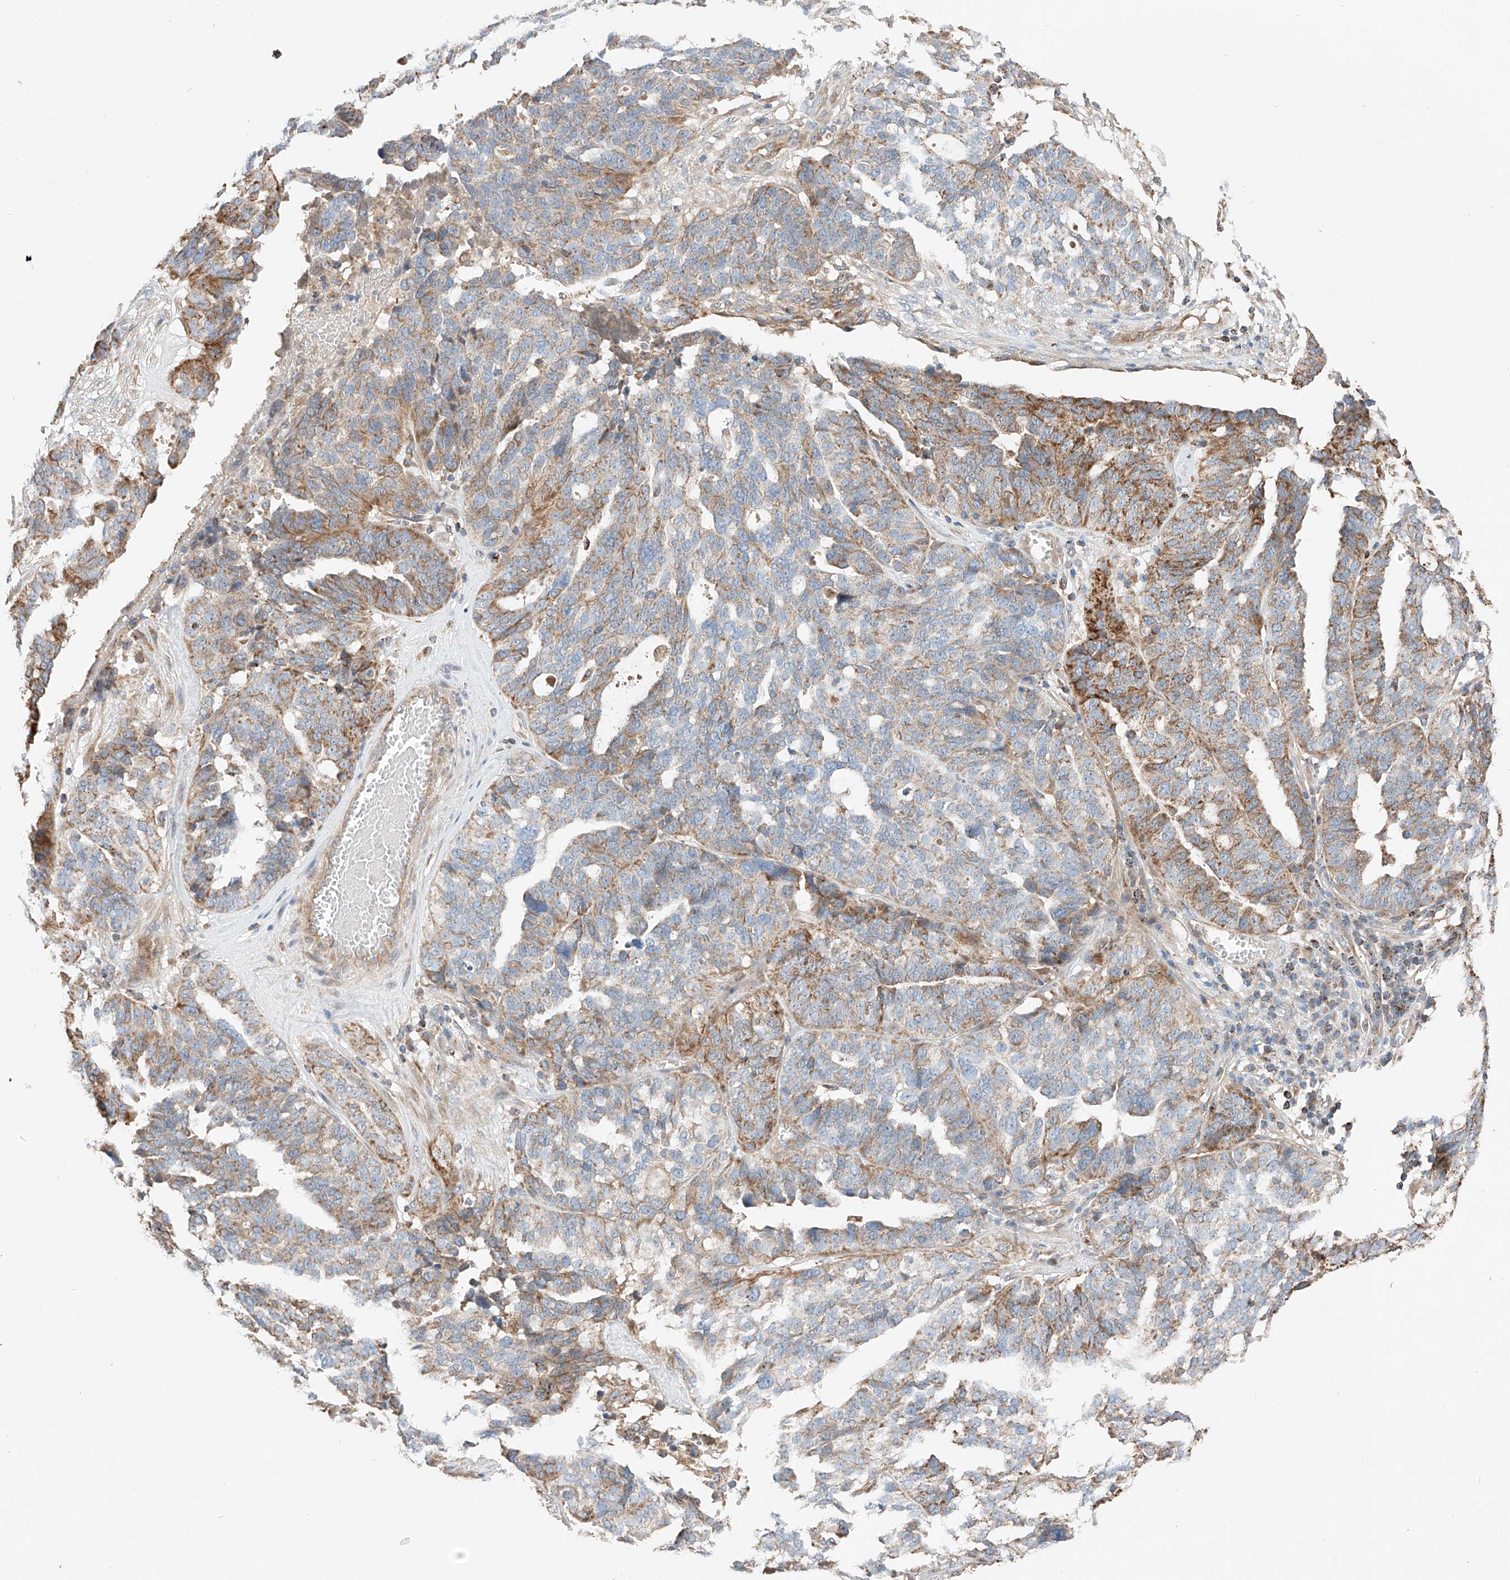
{"staining": {"intensity": "moderate", "quantity": "25%-75%", "location": "cytoplasmic/membranous"}, "tissue": "ovarian cancer", "cell_type": "Tumor cells", "image_type": "cancer", "snomed": [{"axis": "morphology", "description": "Cystadenocarcinoma, serous, NOS"}, {"axis": "topography", "description": "Ovary"}], "caption": "Serous cystadenocarcinoma (ovarian) stained with immunohistochemistry (IHC) shows moderate cytoplasmic/membranous expression in about 25%-75% of tumor cells. (IHC, brightfield microscopy, high magnification).", "gene": "RUSC1", "patient": {"sex": "female", "age": 59}}